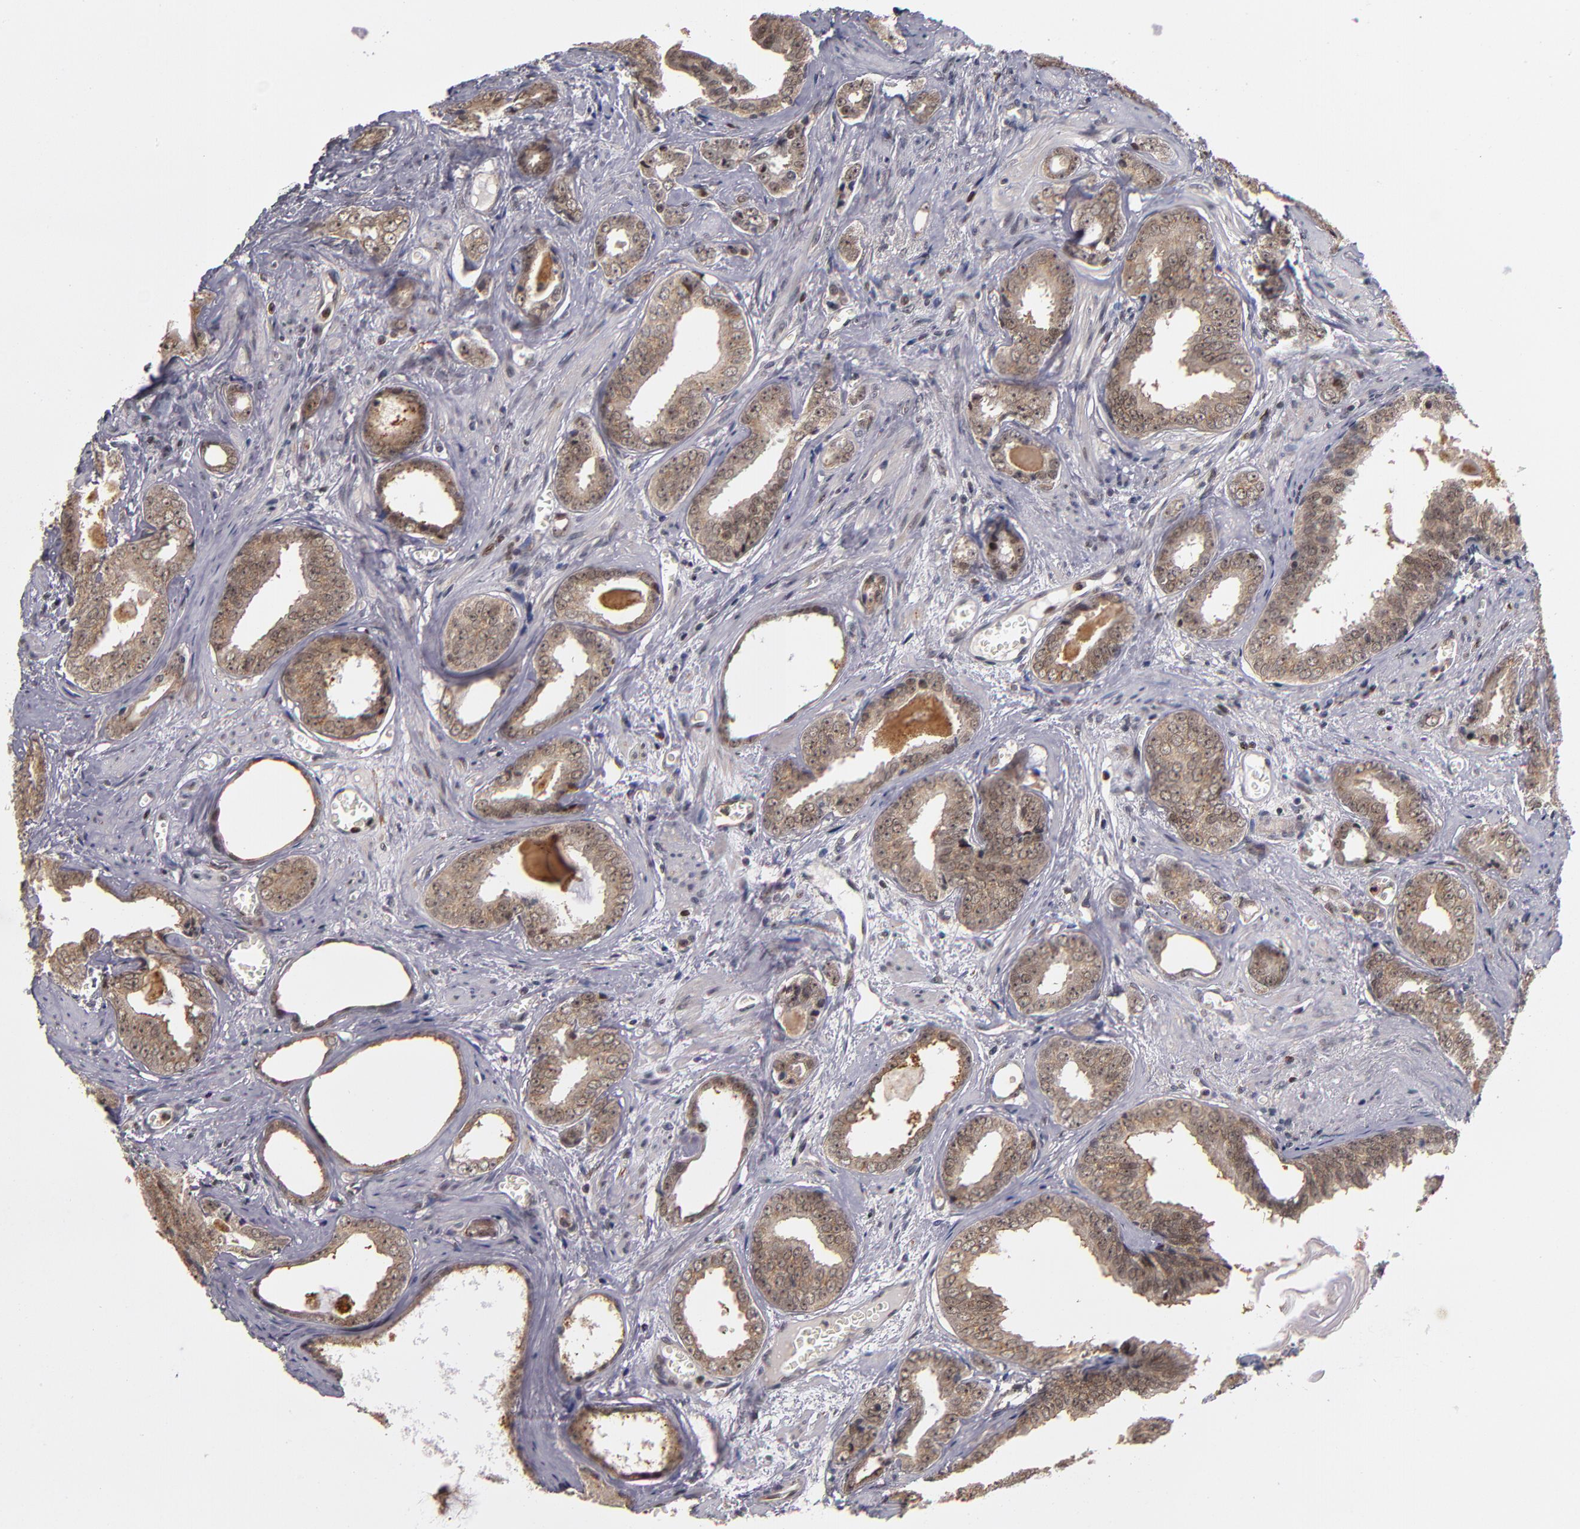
{"staining": {"intensity": "weak", "quantity": ">75%", "location": "cytoplasmic/membranous"}, "tissue": "prostate cancer", "cell_type": "Tumor cells", "image_type": "cancer", "snomed": [{"axis": "morphology", "description": "Adenocarcinoma, Medium grade"}, {"axis": "topography", "description": "Prostate"}], "caption": "A photomicrograph of human prostate cancer (medium-grade adenocarcinoma) stained for a protein exhibits weak cytoplasmic/membranous brown staining in tumor cells.", "gene": "KDM6A", "patient": {"sex": "male", "age": 79}}